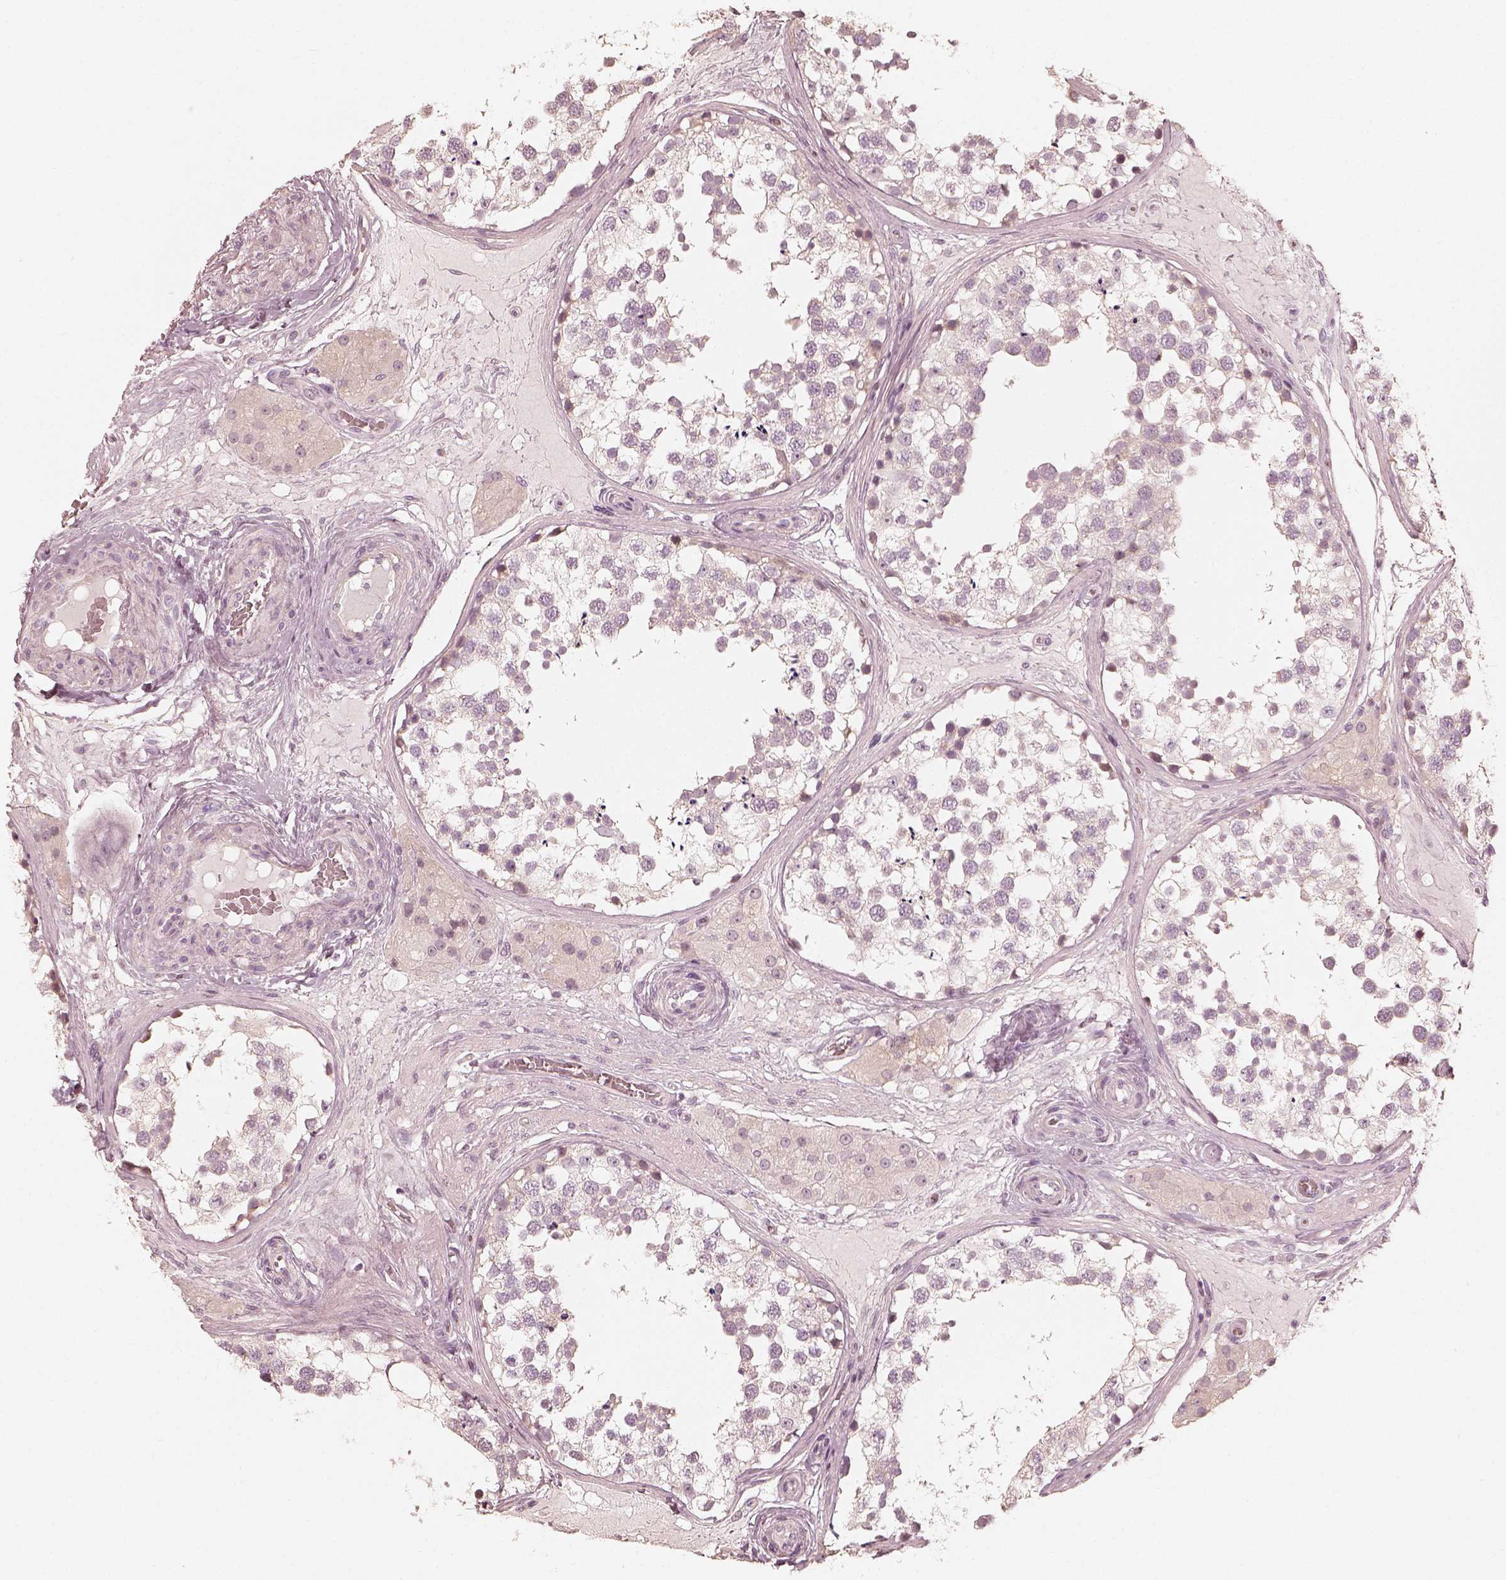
{"staining": {"intensity": "negative", "quantity": "none", "location": "none"}, "tissue": "testis", "cell_type": "Cells in seminiferous ducts", "image_type": "normal", "snomed": [{"axis": "morphology", "description": "Normal tissue, NOS"}, {"axis": "morphology", "description": "Seminoma, NOS"}, {"axis": "topography", "description": "Testis"}], "caption": "IHC micrograph of unremarkable testis: testis stained with DAB (3,3'-diaminobenzidine) exhibits no significant protein positivity in cells in seminiferous ducts. Nuclei are stained in blue.", "gene": "FMNL2", "patient": {"sex": "male", "age": 65}}